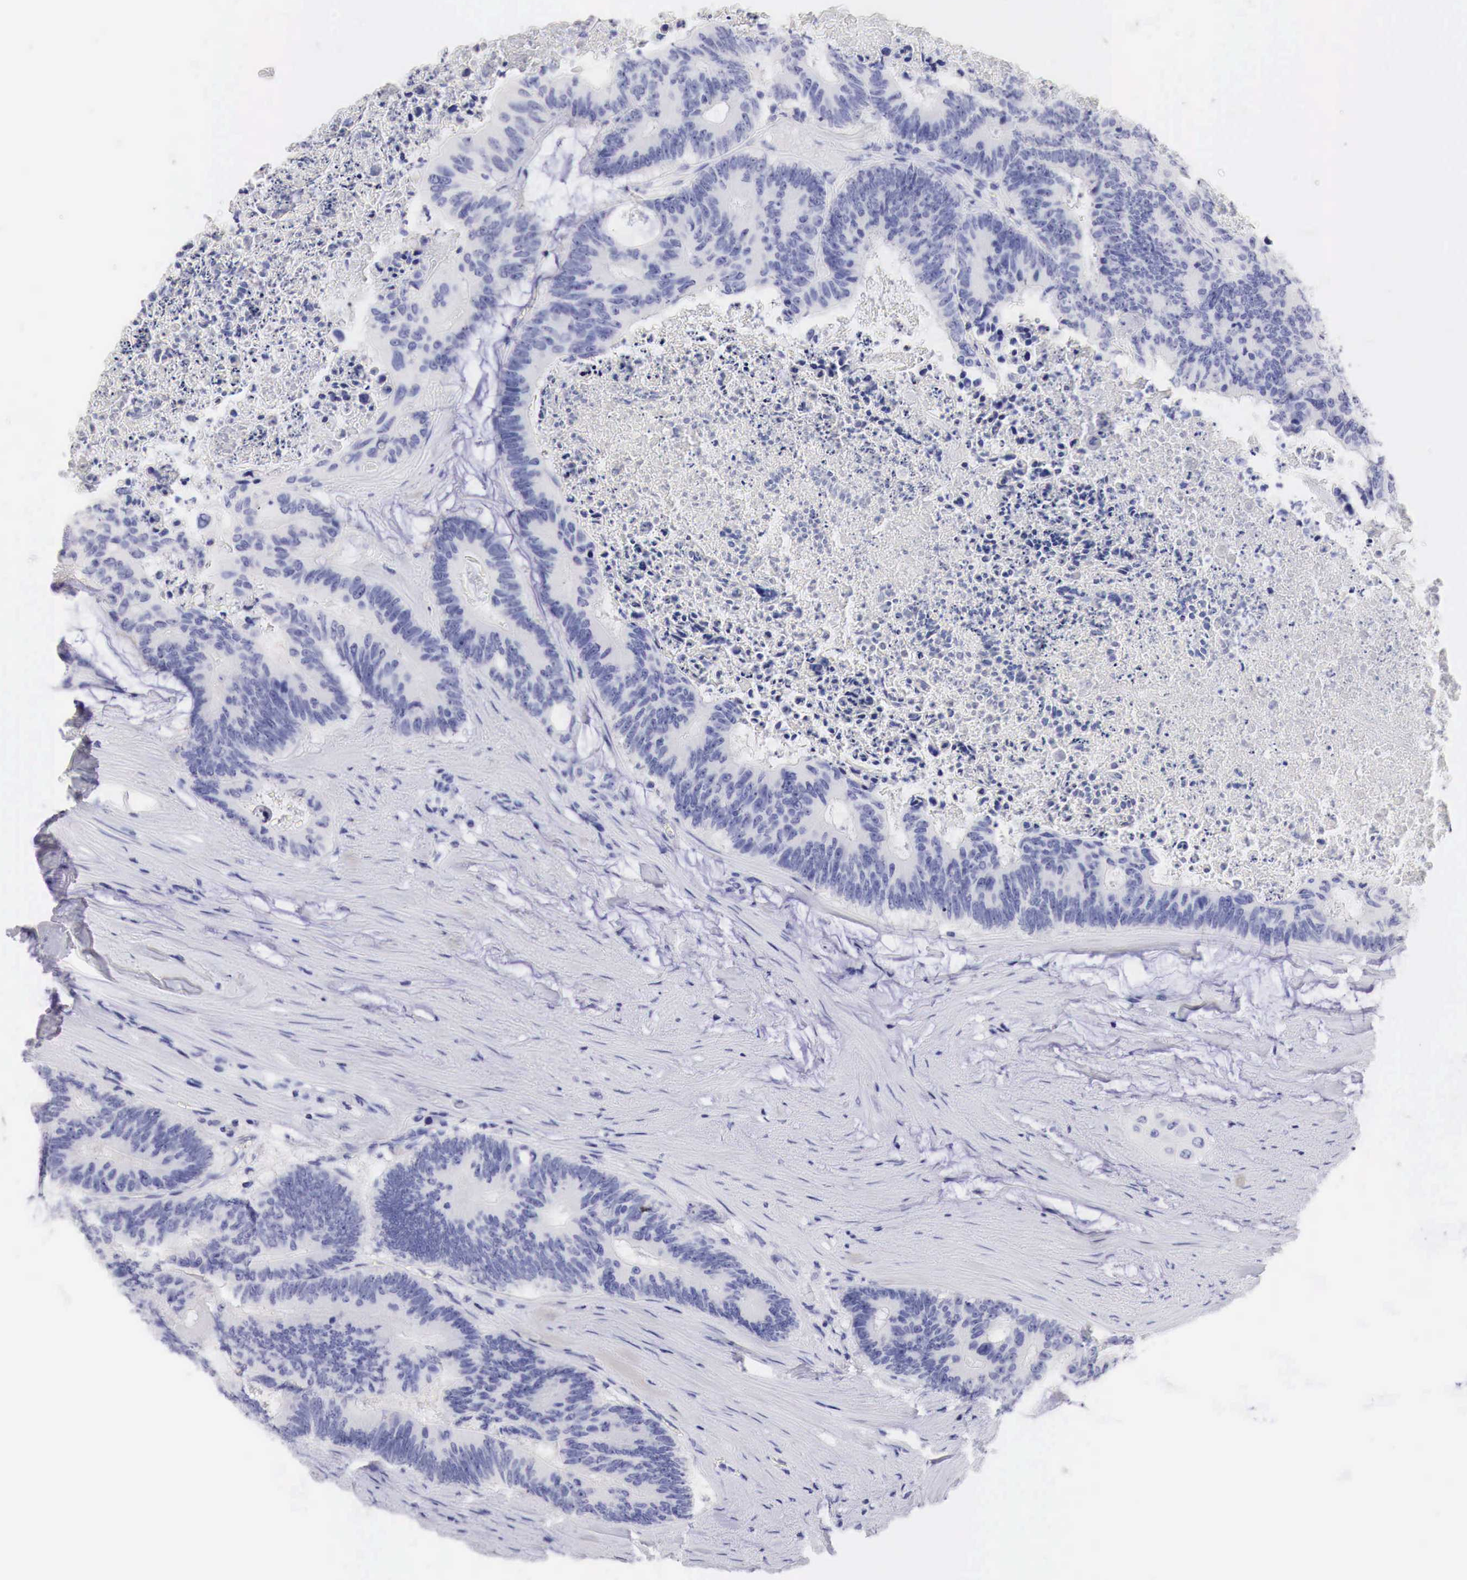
{"staining": {"intensity": "negative", "quantity": "none", "location": "none"}, "tissue": "colorectal cancer", "cell_type": "Tumor cells", "image_type": "cancer", "snomed": [{"axis": "morphology", "description": "Adenocarcinoma, NOS"}, {"axis": "topography", "description": "Colon"}], "caption": "Tumor cells are negative for brown protein staining in adenocarcinoma (colorectal). Nuclei are stained in blue.", "gene": "TYR", "patient": {"sex": "male", "age": 65}}